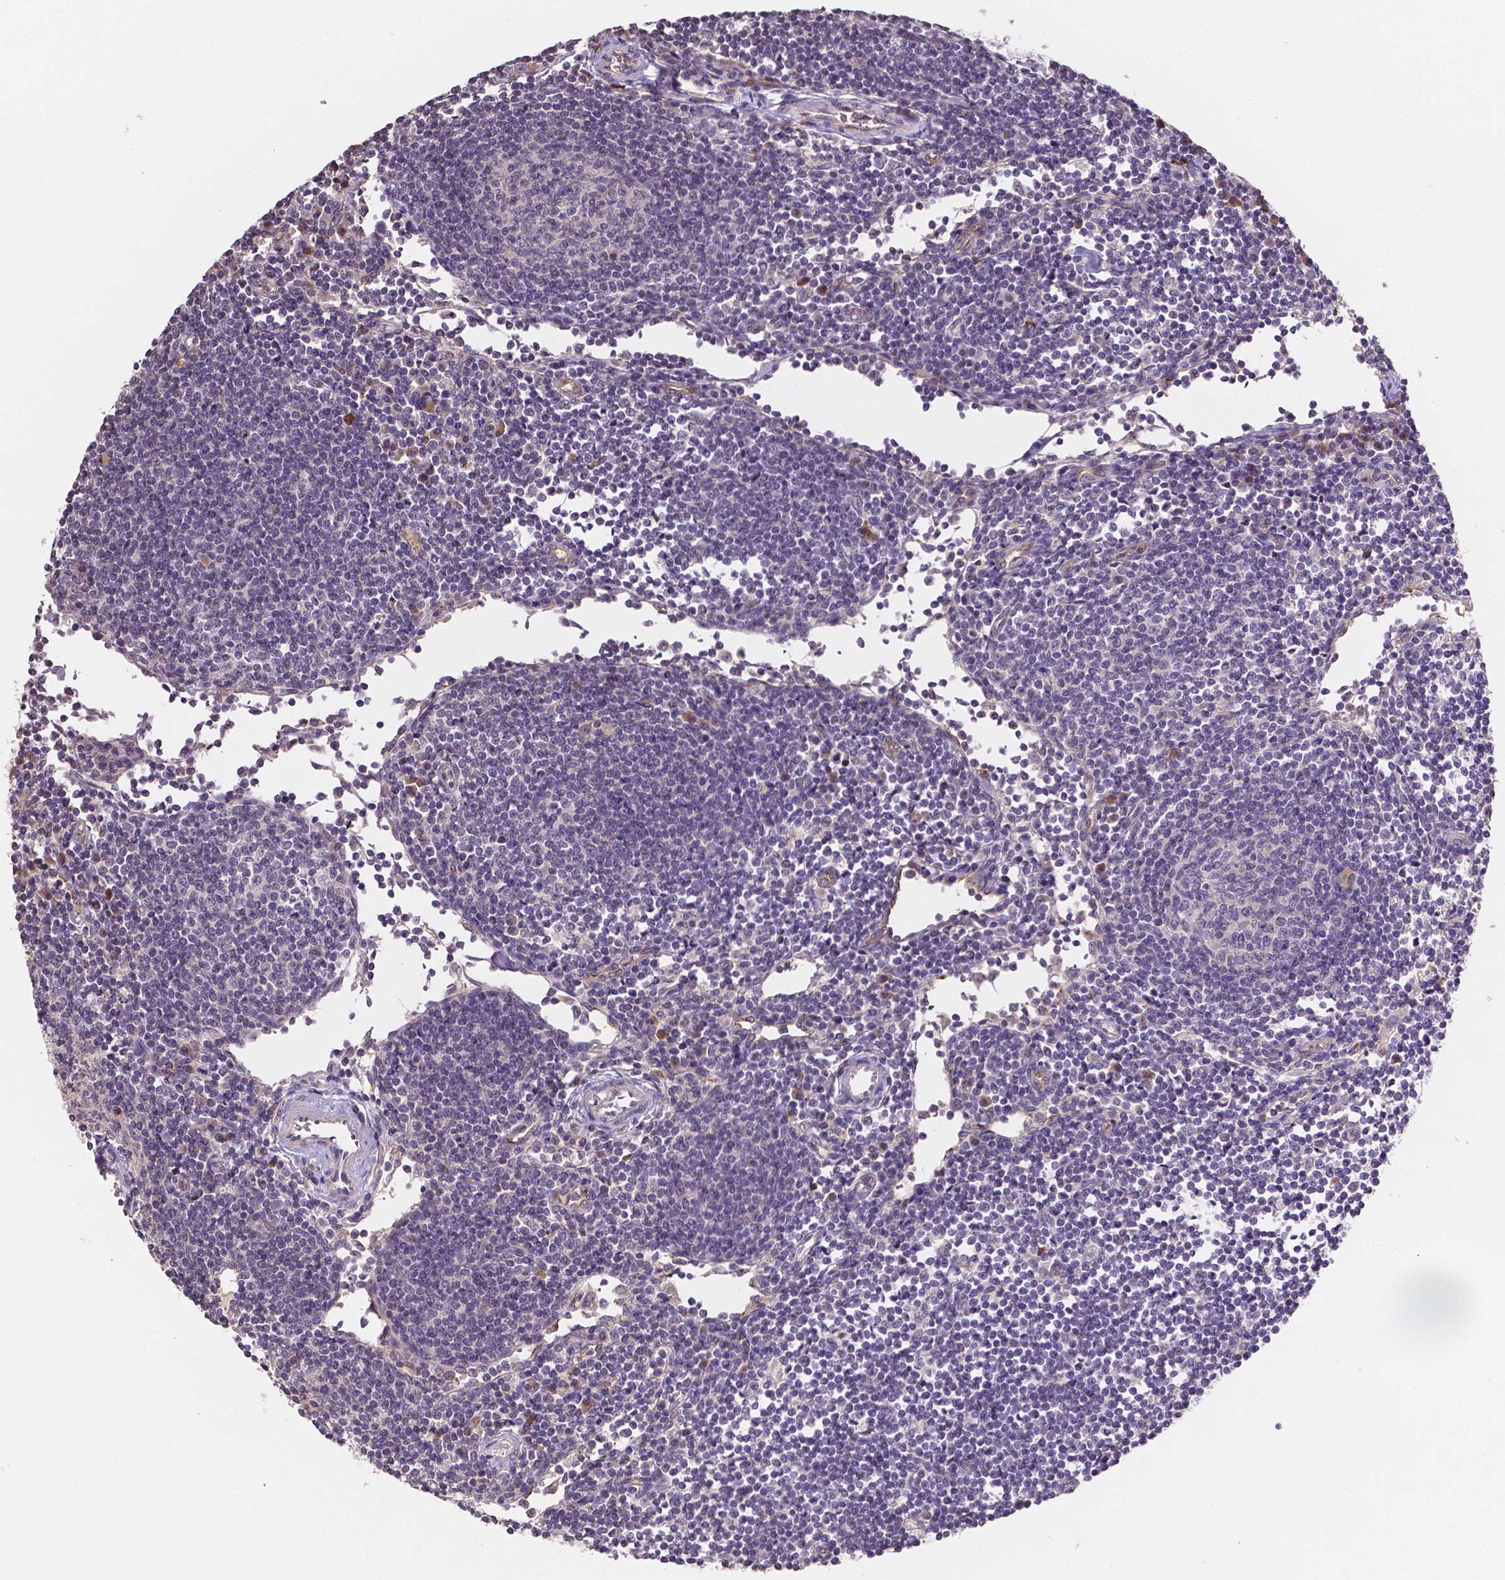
{"staining": {"intensity": "negative", "quantity": "none", "location": "none"}, "tissue": "lymph node", "cell_type": "Germinal center cells", "image_type": "normal", "snomed": [{"axis": "morphology", "description": "Normal tissue, NOS"}, {"axis": "topography", "description": "Lymph node"}], "caption": "Micrograph shows no significant protein staining in germinal center cells of normal lymph node.", "gene": "ELAVL2", "patient": {"sex": "male", "age": 67}}